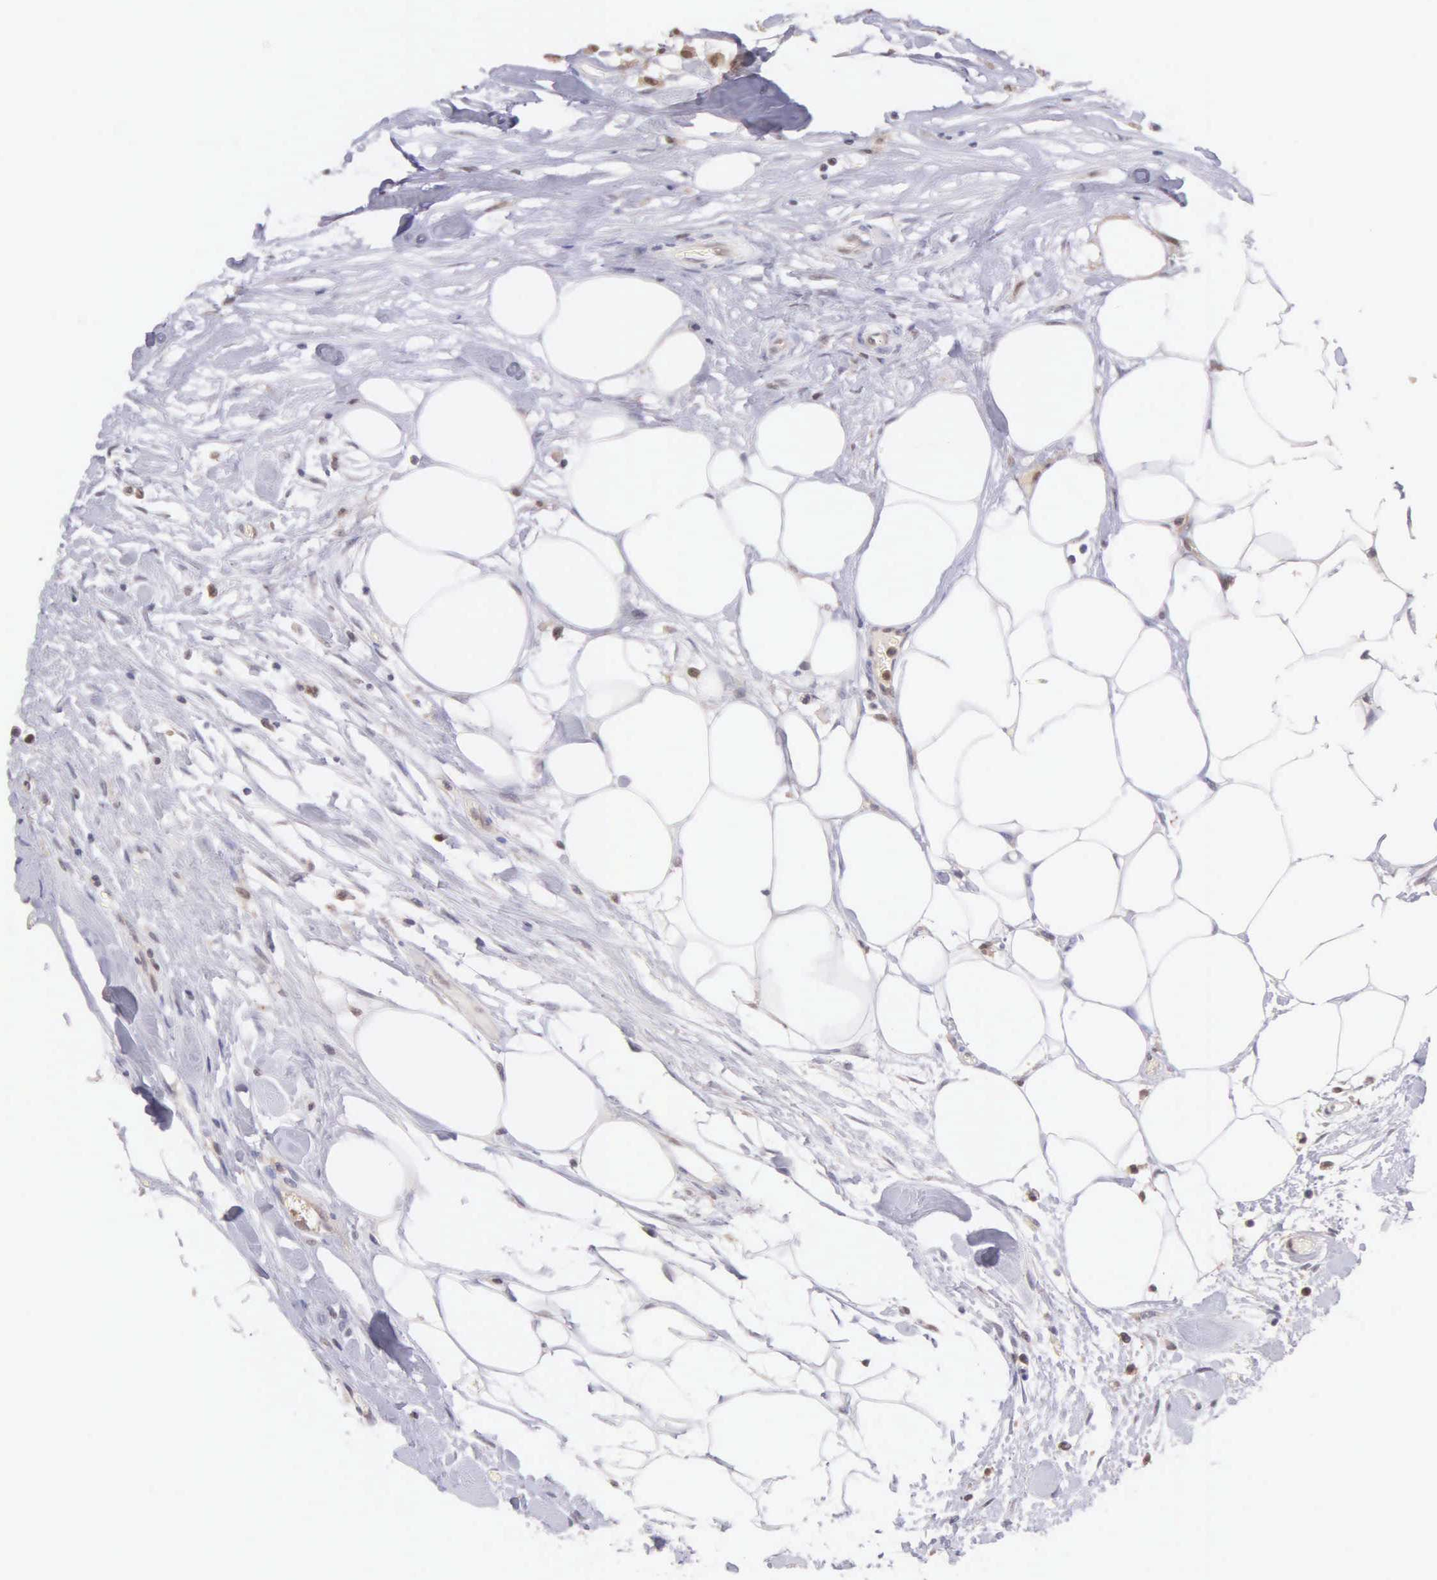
{"staining": {"intensity": "moderate", "quantity": ">75%", "location": "cytoplasmic/membranous"}, "tissue": "colorectal cancer", "cell_type": "Tumor cells", "image_type": "cancer", "snomed": [{"axis": "morphology", "description": "Adenocarcinoma, NOS"}, {"axis": "topography", "description": "Rectum"}], "caption": "Colorectal cancer stained for a protein reveals moderate cytoplasmic/membranous positivity in tumor cells.", "gene": "BID", "patient": {"sex": "female", "age": 57}}